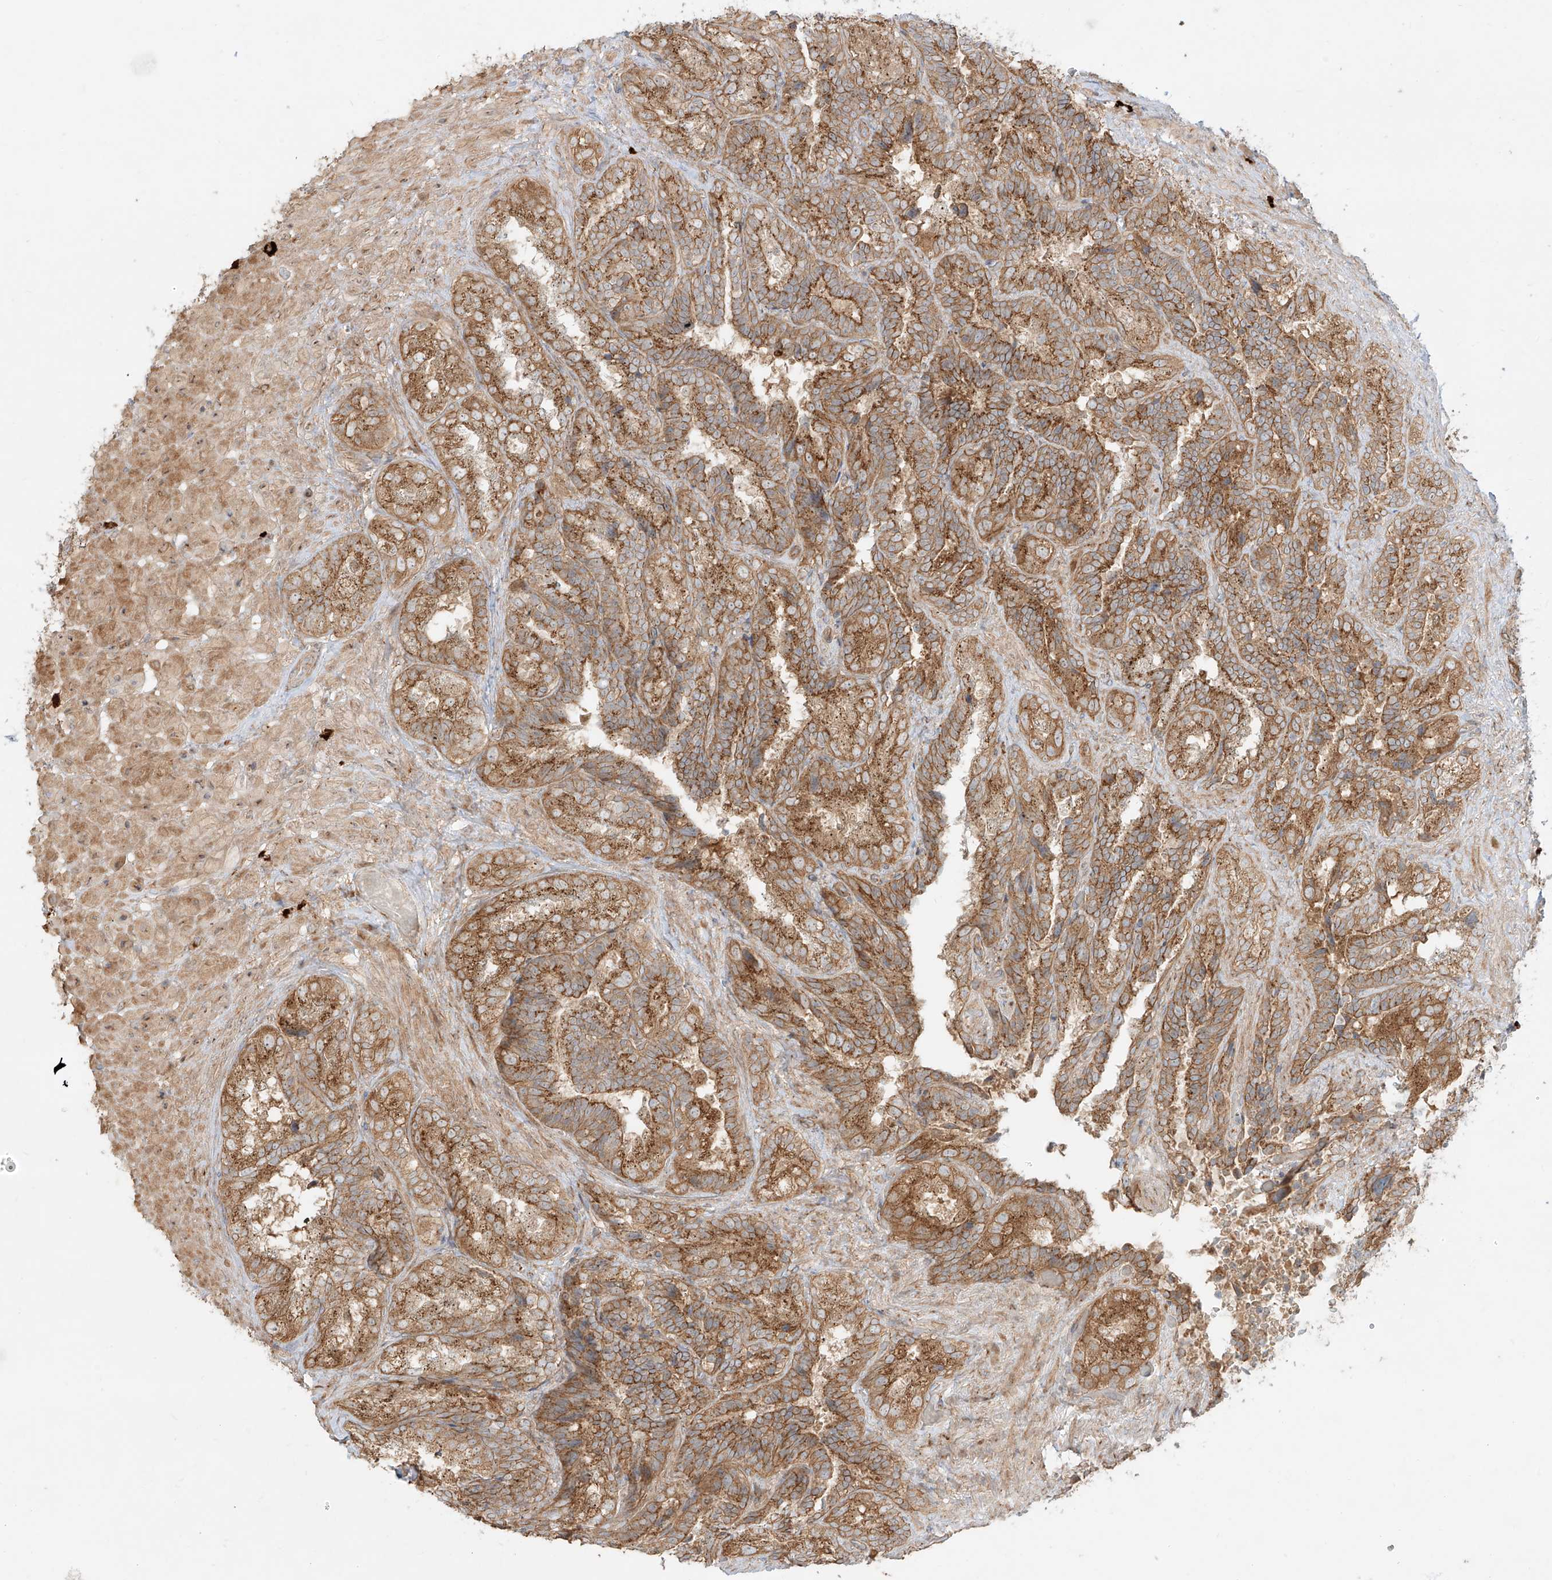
{"staining": {"intensity": "strong", "quantity": ">75%", "location": "cytoplasmic/membranous"}, "tissue": "seminal vesicle", "cell_type": "Glandular cells", "image_type": "normal", "snomed": [{"axis": "morphology", "description": "Normal tissue, NOS"}, {"axis": "topography", "description": "Seminal veicle"}, {"axis": "topography", "description": "Peripheral nerve tissue"}], "caption": "Immunohistochemical staining of normal seminal vesicle demonstrates strong cytoplasmic/membranous protein expression in approximately >75% of glandular cells. Immunohistochemistry stains the protein in brown and the nuclei are stained blue.", "gene": "ZNF287", "patient": {"sex": "male", "age": 63}}